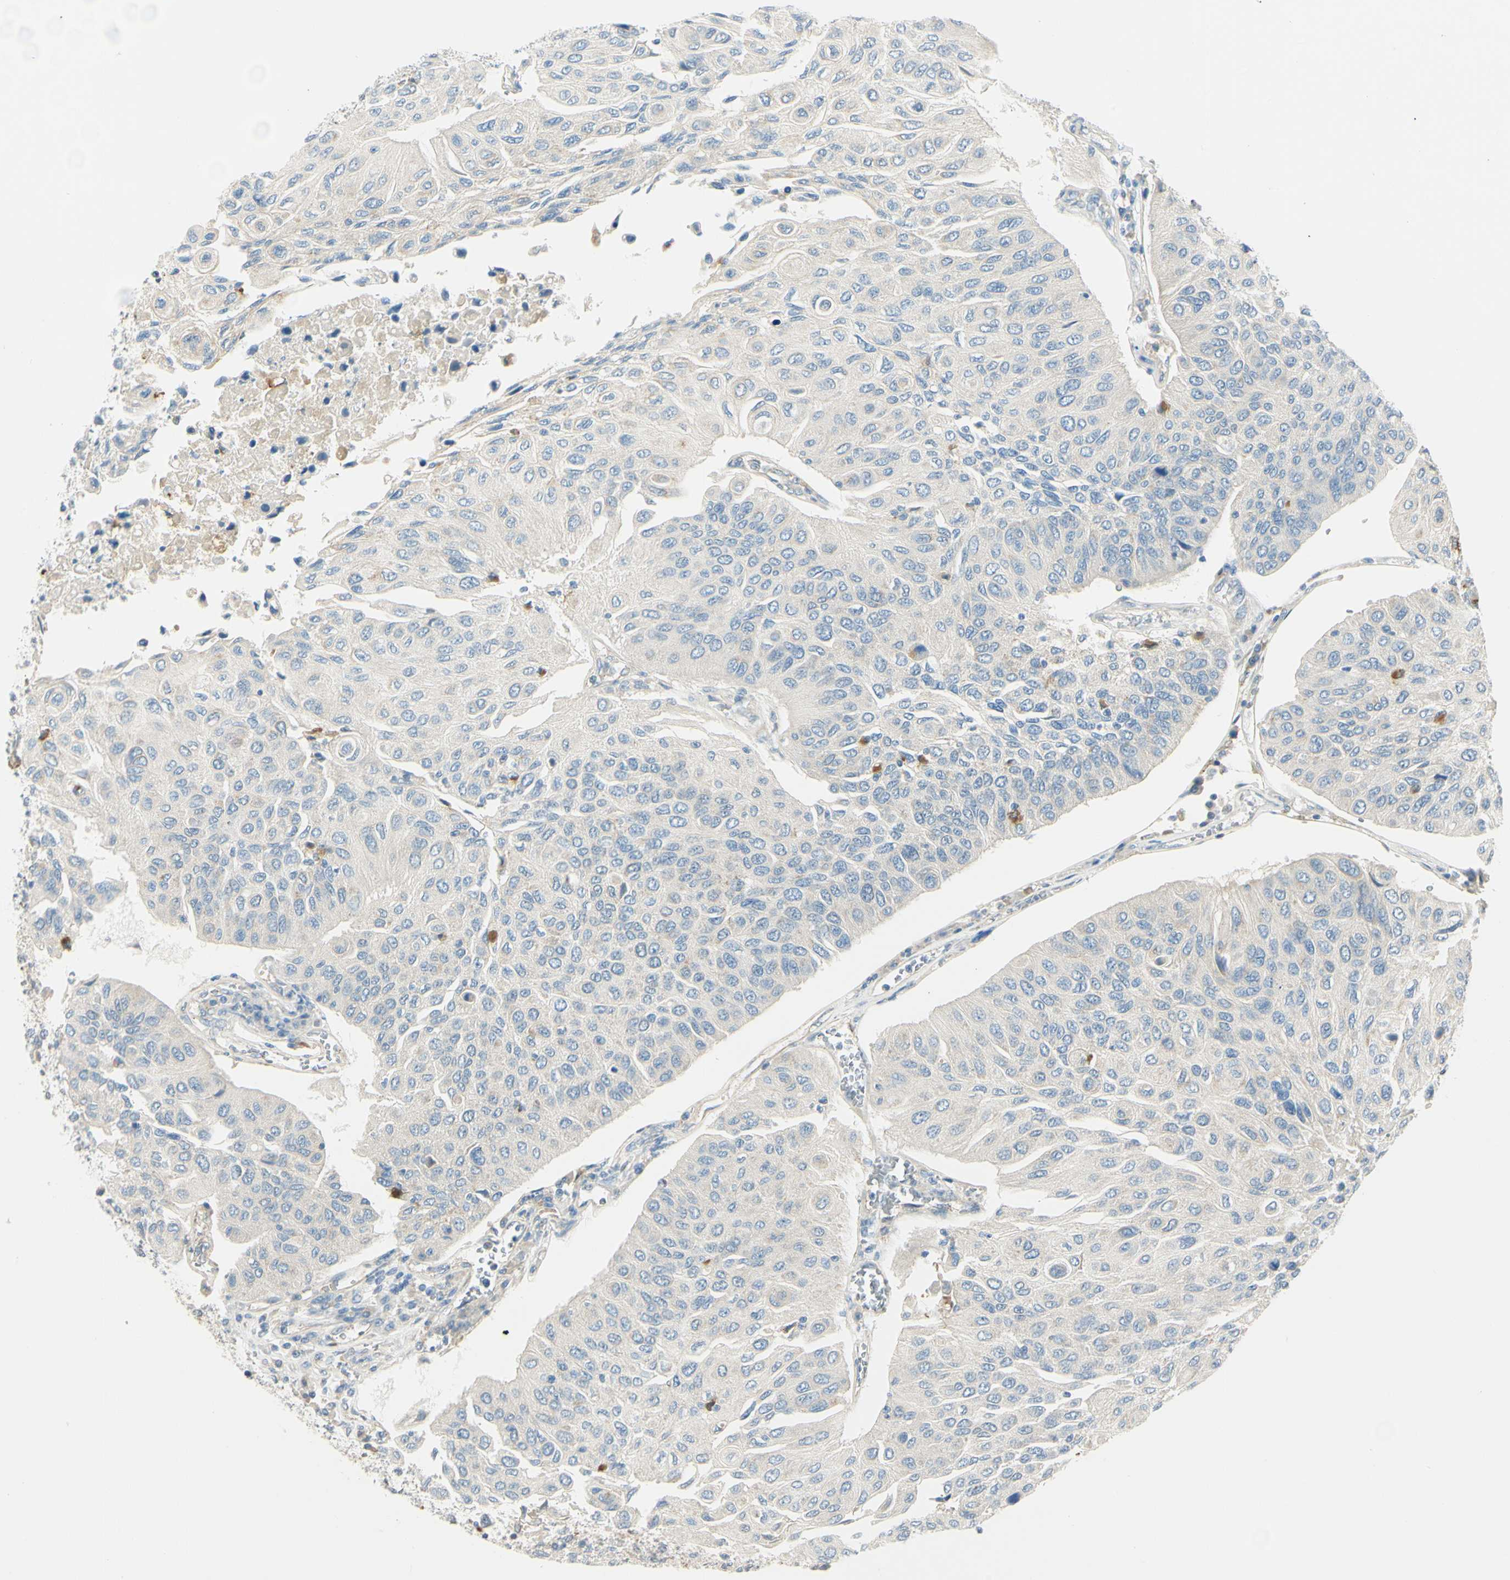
{"staining": {"intensity": "moderate", "quantity": "<25%", "location": "cytoplasmic/membranous"}, "tissue": "urothelial cancer", "cell_type": "Tumor cells", "image_type": "cancer", "snomed": [{"axis": "morphology", "description": "Urothelial carcinoma, High grade"}, {"axis": "topography", "description": "Urinary bladder"}], "caption": "Human urothelial carcinoma (high-grade) stained with a protein marker displays moderate staining in tumor cells.", "gene": "LAMA3", "patient": {"sex": "male", "age": 66}}